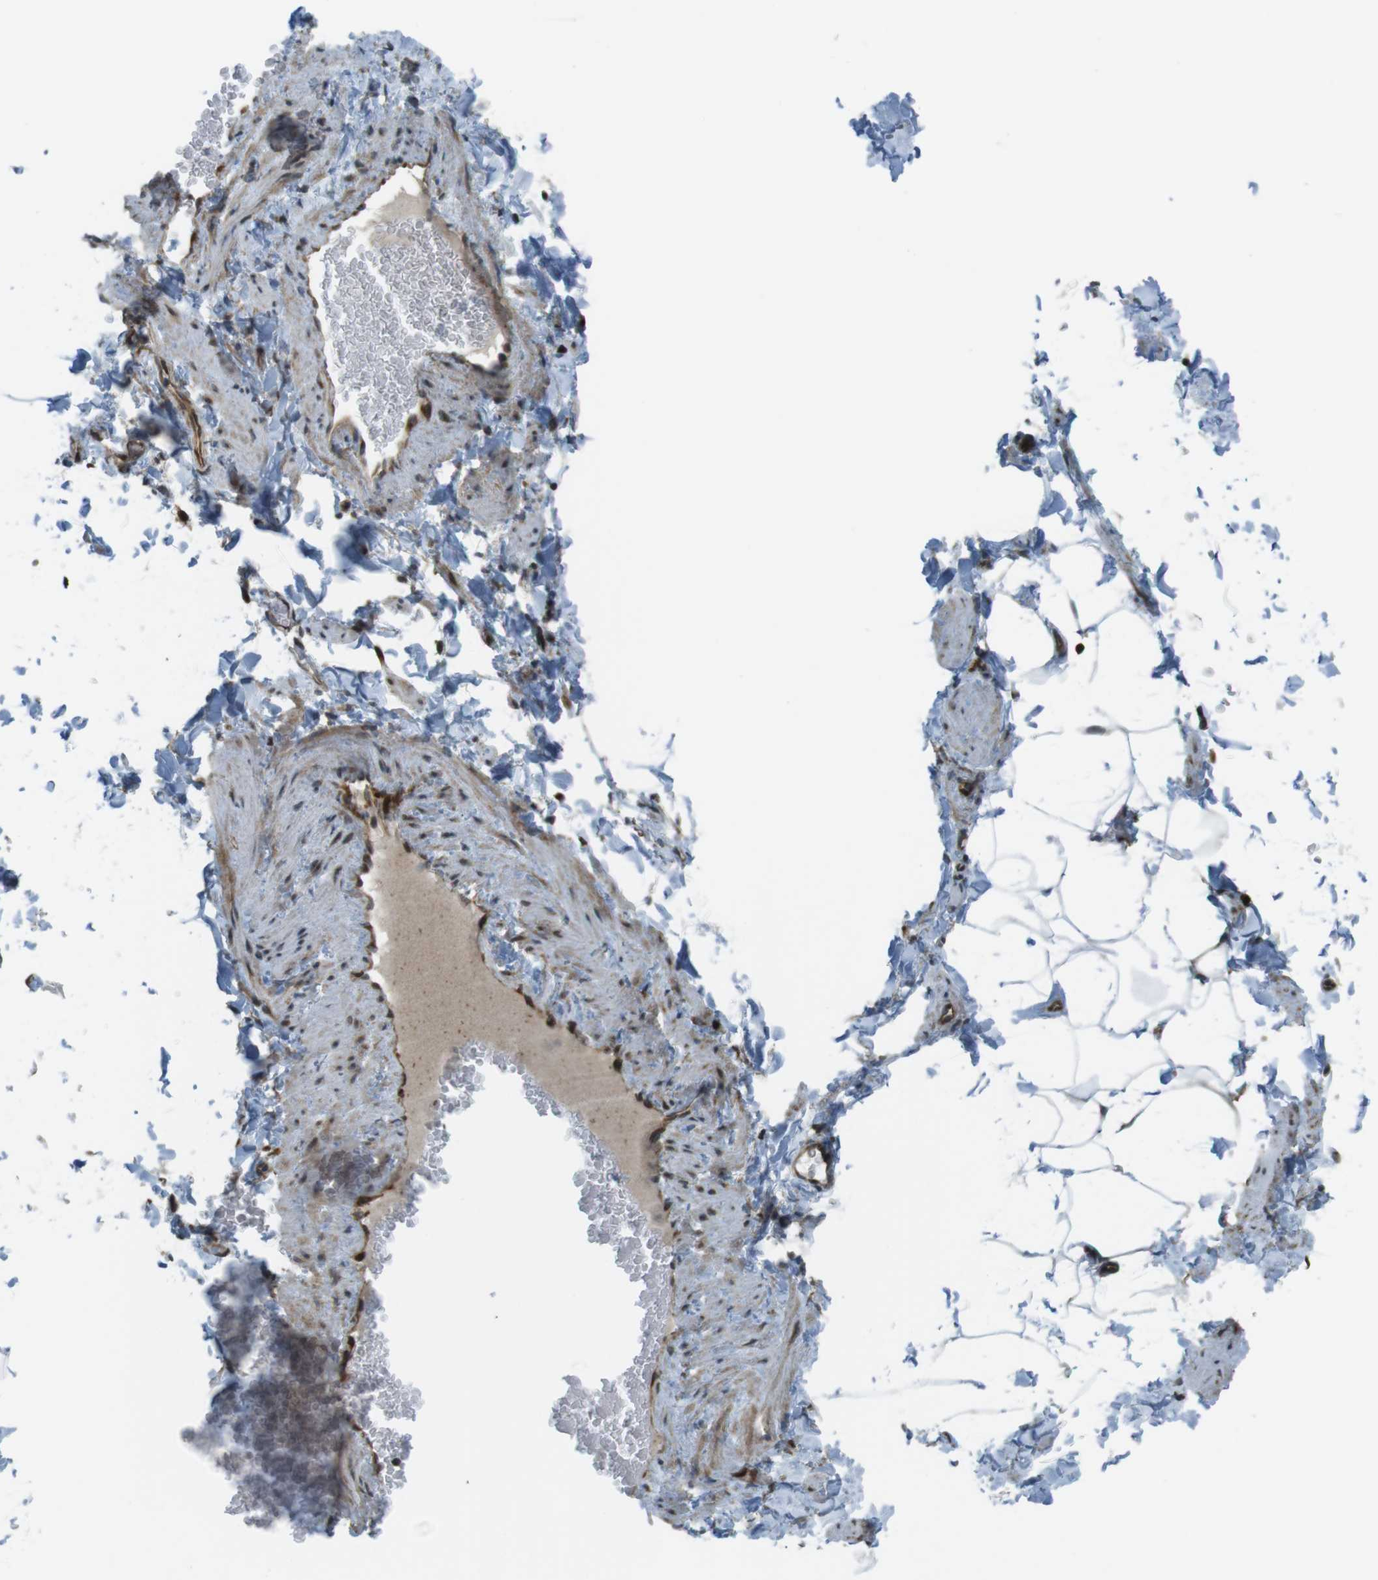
{"staining": {"intensity": "moderate", "quantity": ">75%", "location": "cytoplasmic/membranous,nuclear"}, "tissue": "adipose tissue", "cell_type": "Adipocytes", "image_type": "normal", "snomed": [{"axis": "morphology", "description": "Normal tissue, NOS"}, {"axis": "topography", "description": "Vascular tissue"}], "caption": "Adipose tissue stained with immunohistochemistry (IHC) demonstrates moderate cytoplasmic/membranous,nuclear positivity in approximately >75% of adipocytes.", "gene": "ZNF330", "patient": {"sex": "male", "age": 41}}